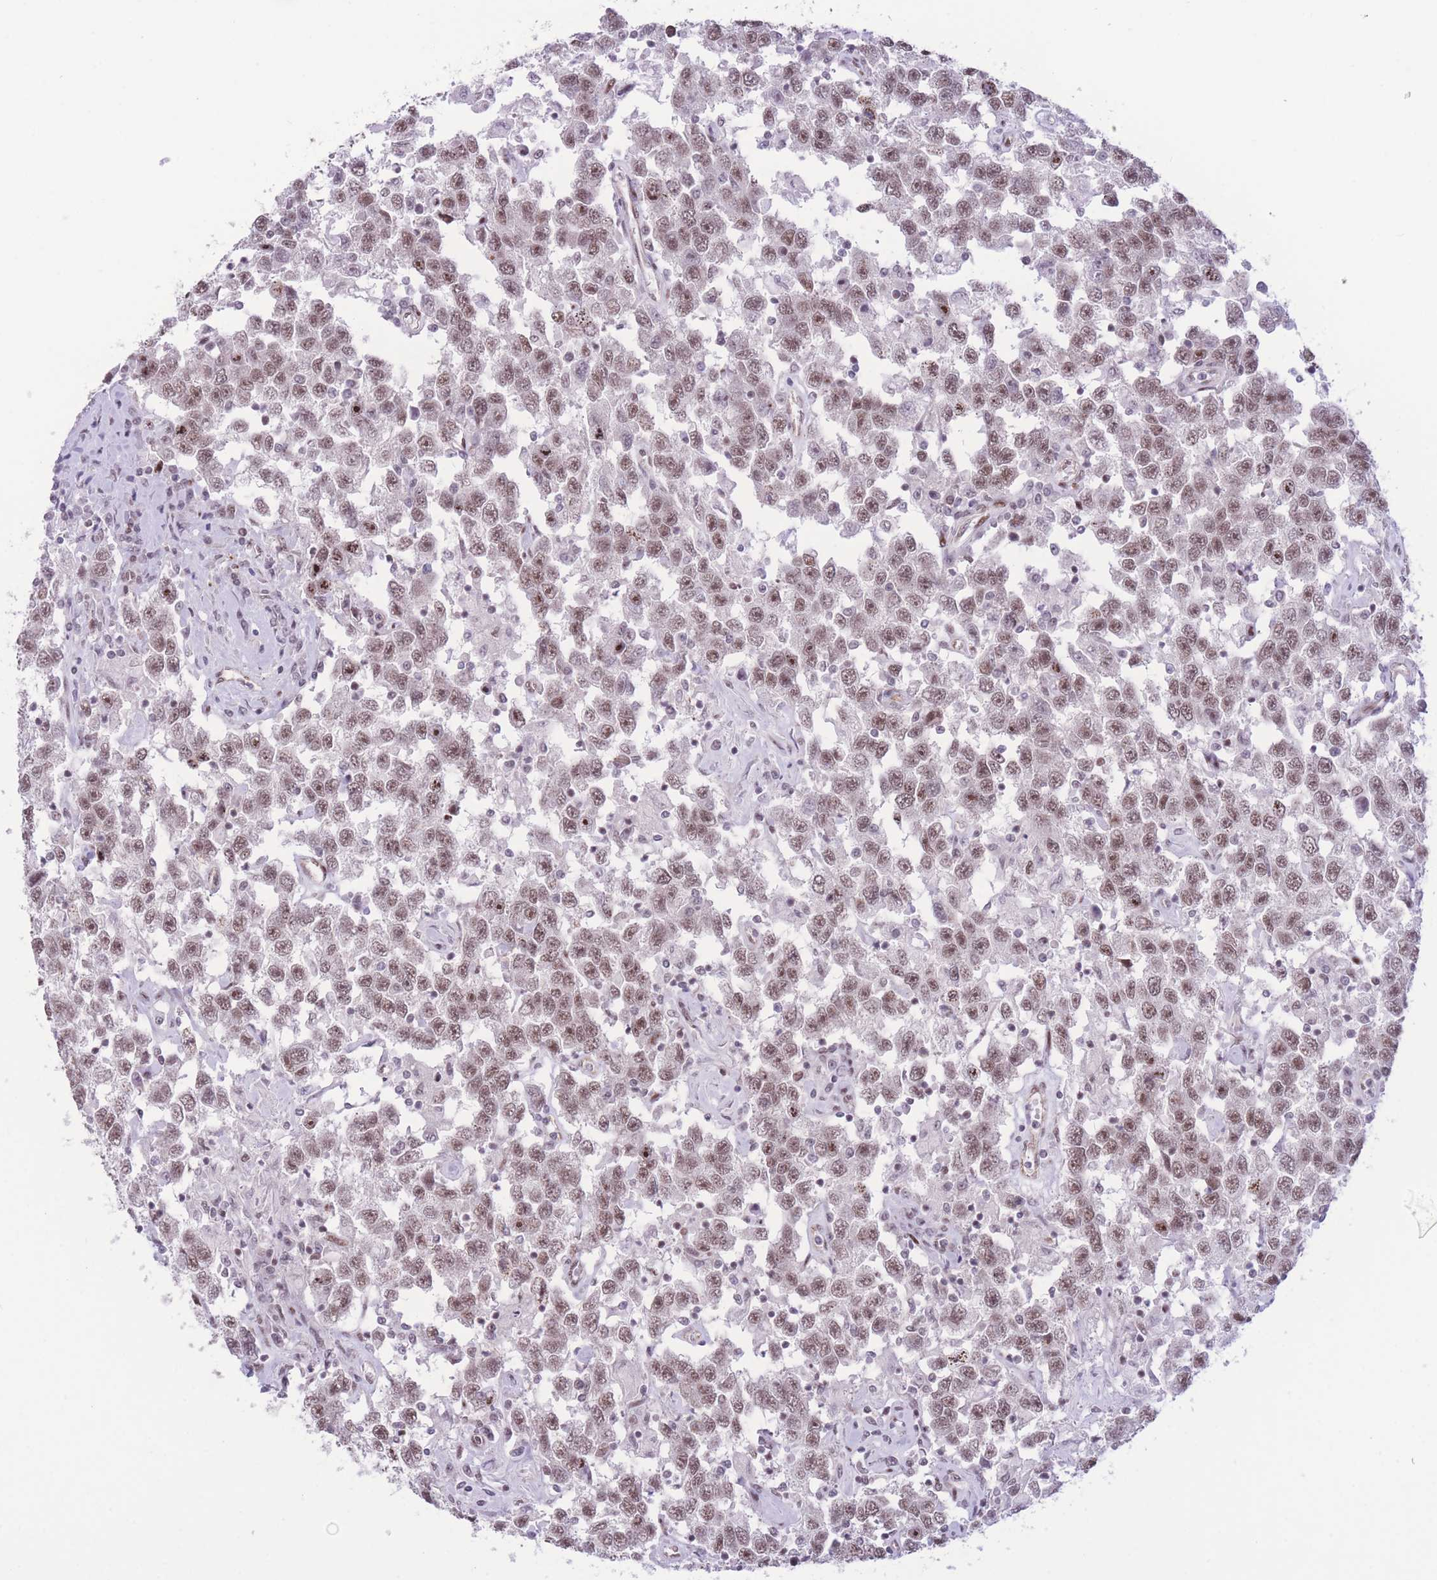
{"staining": {"intensity": "moderate", "quantity": ">75%", "location": "nuclear"}, "tissue": "testis cancer", "cell_type": "Tumor cells", "image_type": "cancer", "snomed": [{"axis": "morphology", "description": "Seminoma, NOS"}, {"axis": "topography", "description": "Testis"}], "caption": "The histopathology image demonstrates immunohistochemical staining of testis cancer (seminoma). There is moderate nuclear staining is seen in about >75% of tumor cells.", "gene": "PCIF1", "patient": {"sex": "male", "age": 41}}